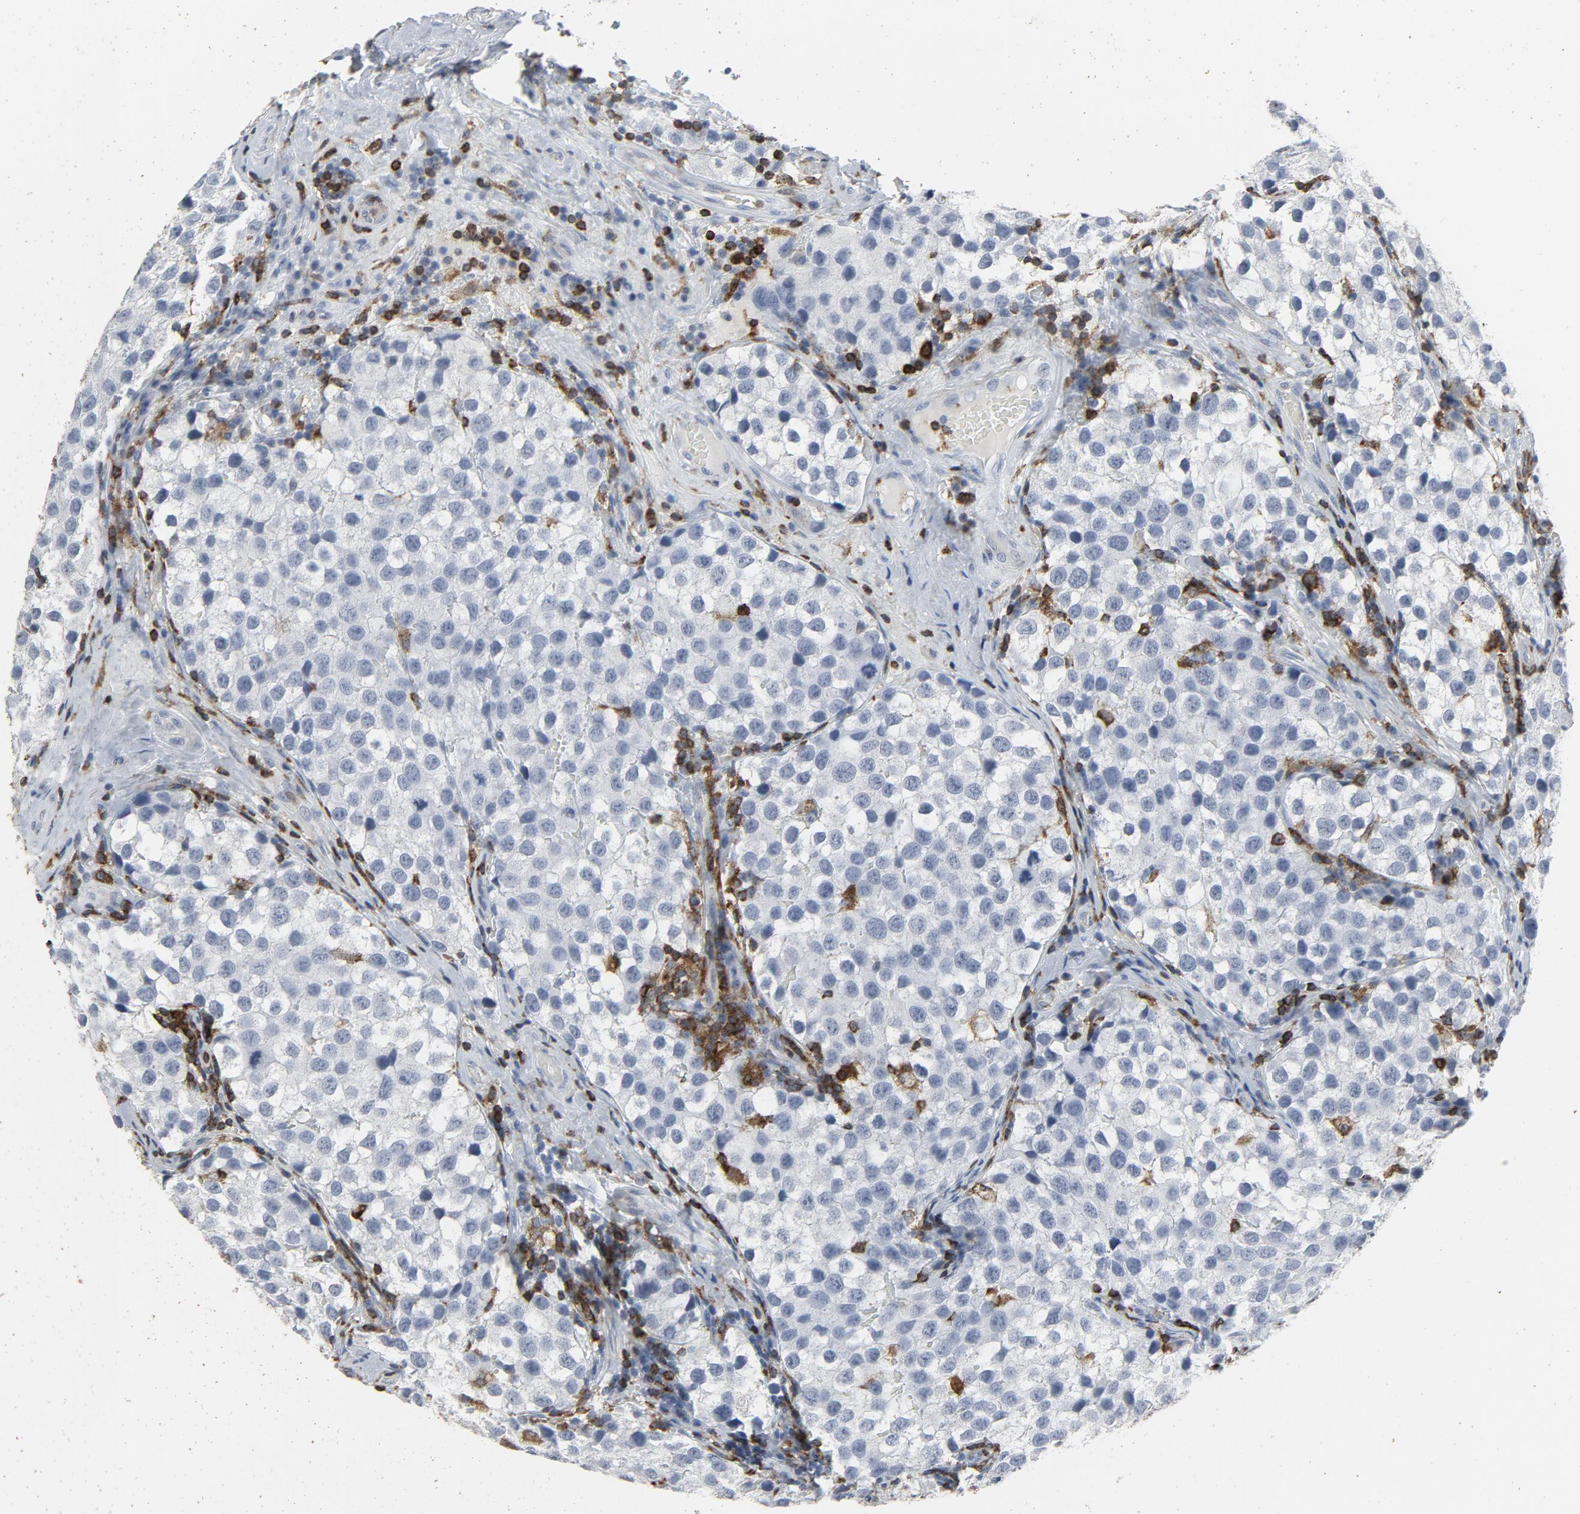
{"staining": {"intensity": "negative", "quantity": "none", "location": "none"}, "tissue": "testis cancer", "cell_type": "Tumor cells", "image_type": "cancer", "snomed": [{"axis": "morphology", "description": "Seminoma, NOS"}, {"axis": "topography", "description": "Testis"}], "caption": "Tumor cells show no significant protein staining in testis cancer (seminoma).", "gene": "LCP2", "patient": {"sex": "male", "age": 39}}